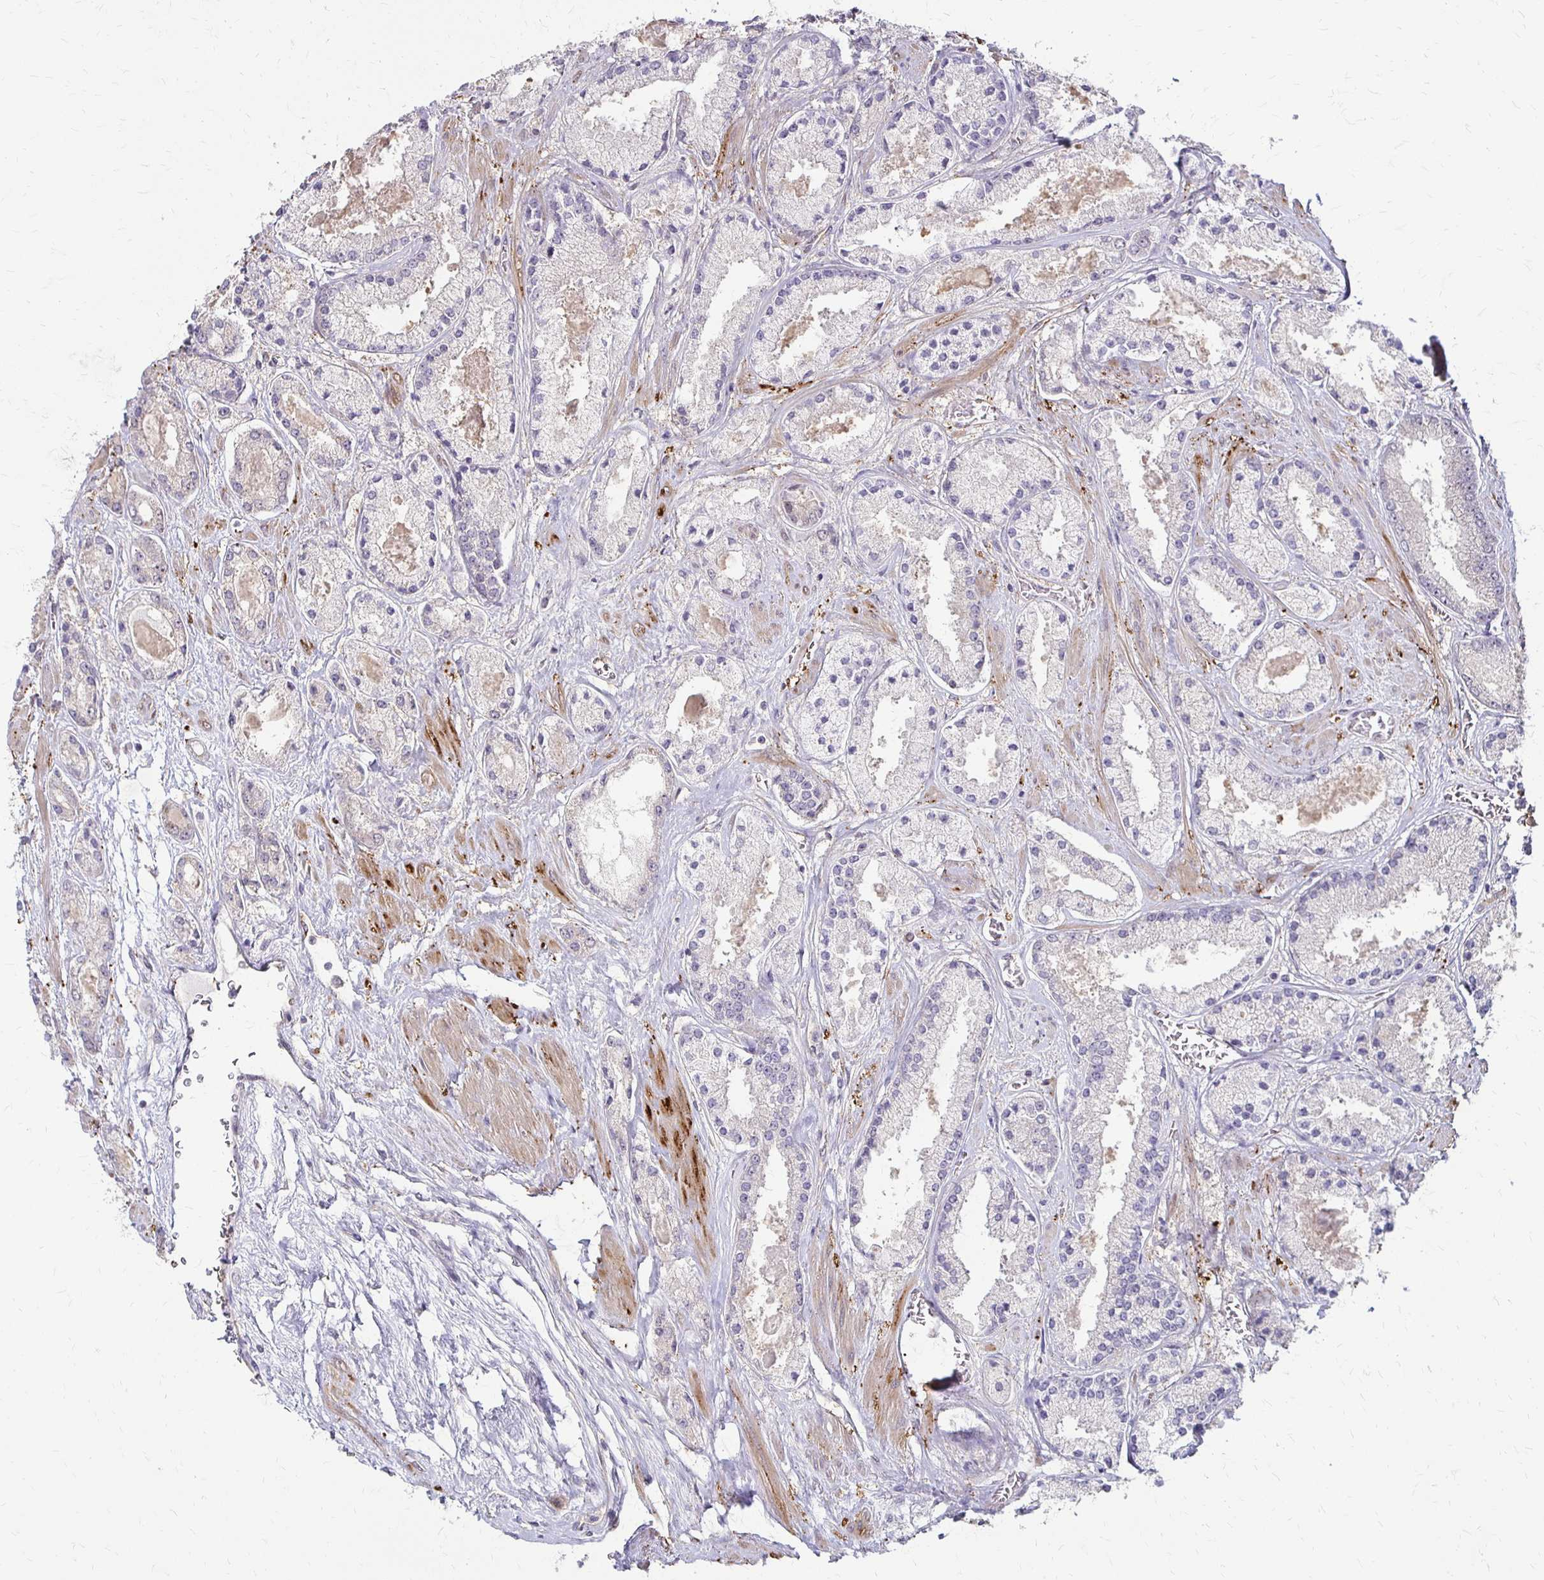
{"staining": {"intensity": "negative", "quantity": "none", "location": "none"}, "tissue": "prostate cancer", "cell_type": "Tumor cells", "image_type": "cancer", "snomed": [{"axis": "morphology", "description": "Adenocarcinoma, High grade"}, {"axis": "topography", "description": "Prostate"}], "caption": "A micrograph of prostate cancer stained for a protein demonstrates no brown staining in tumor cells.", "gene": "CFL2", "patient": {"sex": "male", "age": 67}}